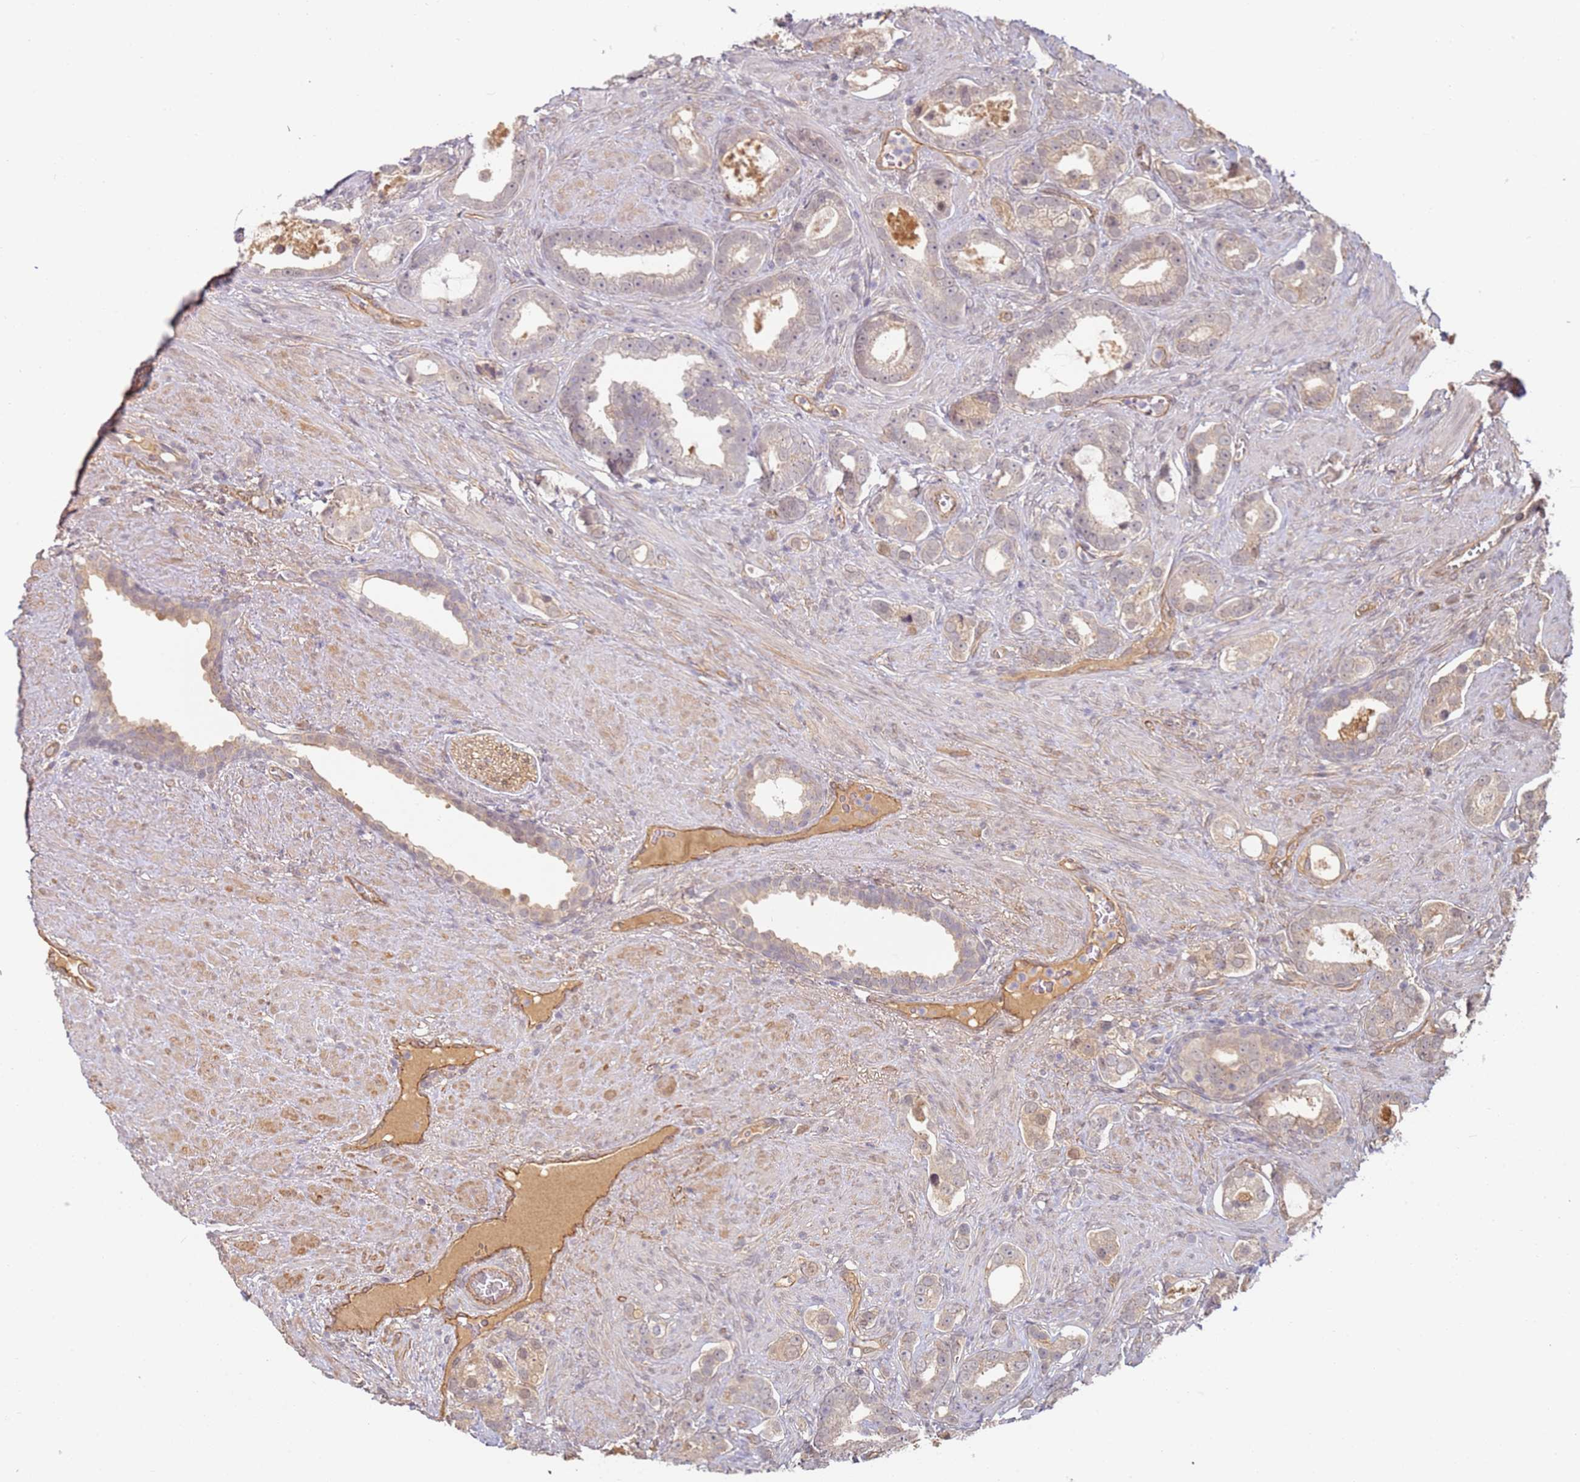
{"staining": {"intensity": "weak", "quantity": "<25%", "location": "cytoplasmic/membranous"}, "tissue": "prostate cancer", "cell_type": "Tumor cells", "image_type": "cancer", "snomed": [{"axis": "morphology", "description": "Adenocarcinoma, High grade"}, {"axis": "topography", "description": "Prostate"}], "caption": "Tumor cells are negative for brown protein staining in prostate adenocarcinoma (high-grade).", "gene": "WDR93", "patient": {"sex": "male", "age": 67}}